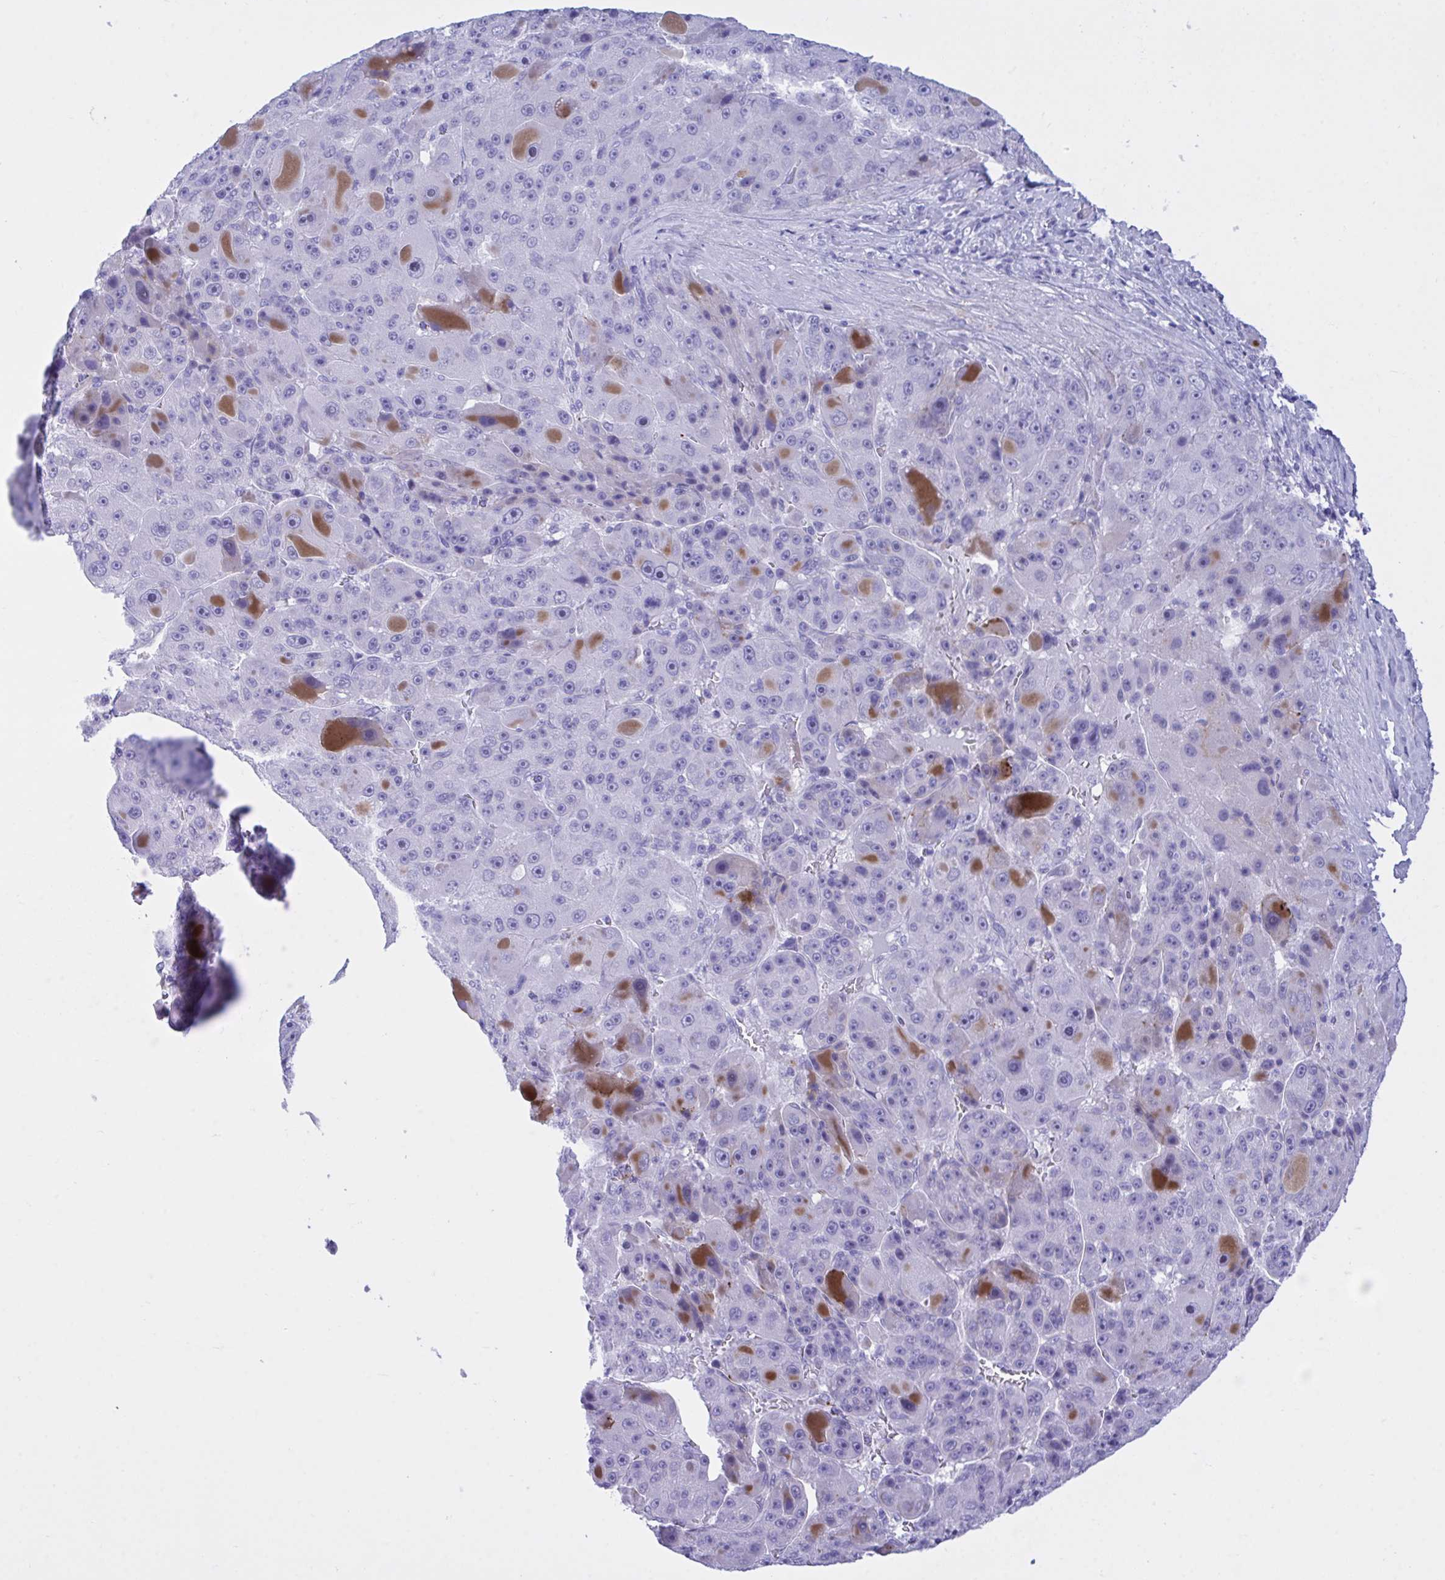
{"staining": {"intensity": "strong", "quantity": "<25%", "location": "cytoplasmic/membranous"}, "tissue": "liver cancer", "cell_type": "Tumor cells", "image_type": "cancer", "snomed": [{"axis": "morphology", "description": "Carcinoma, Hepatocellular, NOS"}, {"axis": "topography", "description": "Liver"}], "caption": "A micrograph showing strong cytoplasmic/membranous staining in about <25% of tumor cells in liver cancer, as visualized by brown immunohistochemical staining.", "gene": "BEX5", "patient": {"sex": "male", "age": 76}}